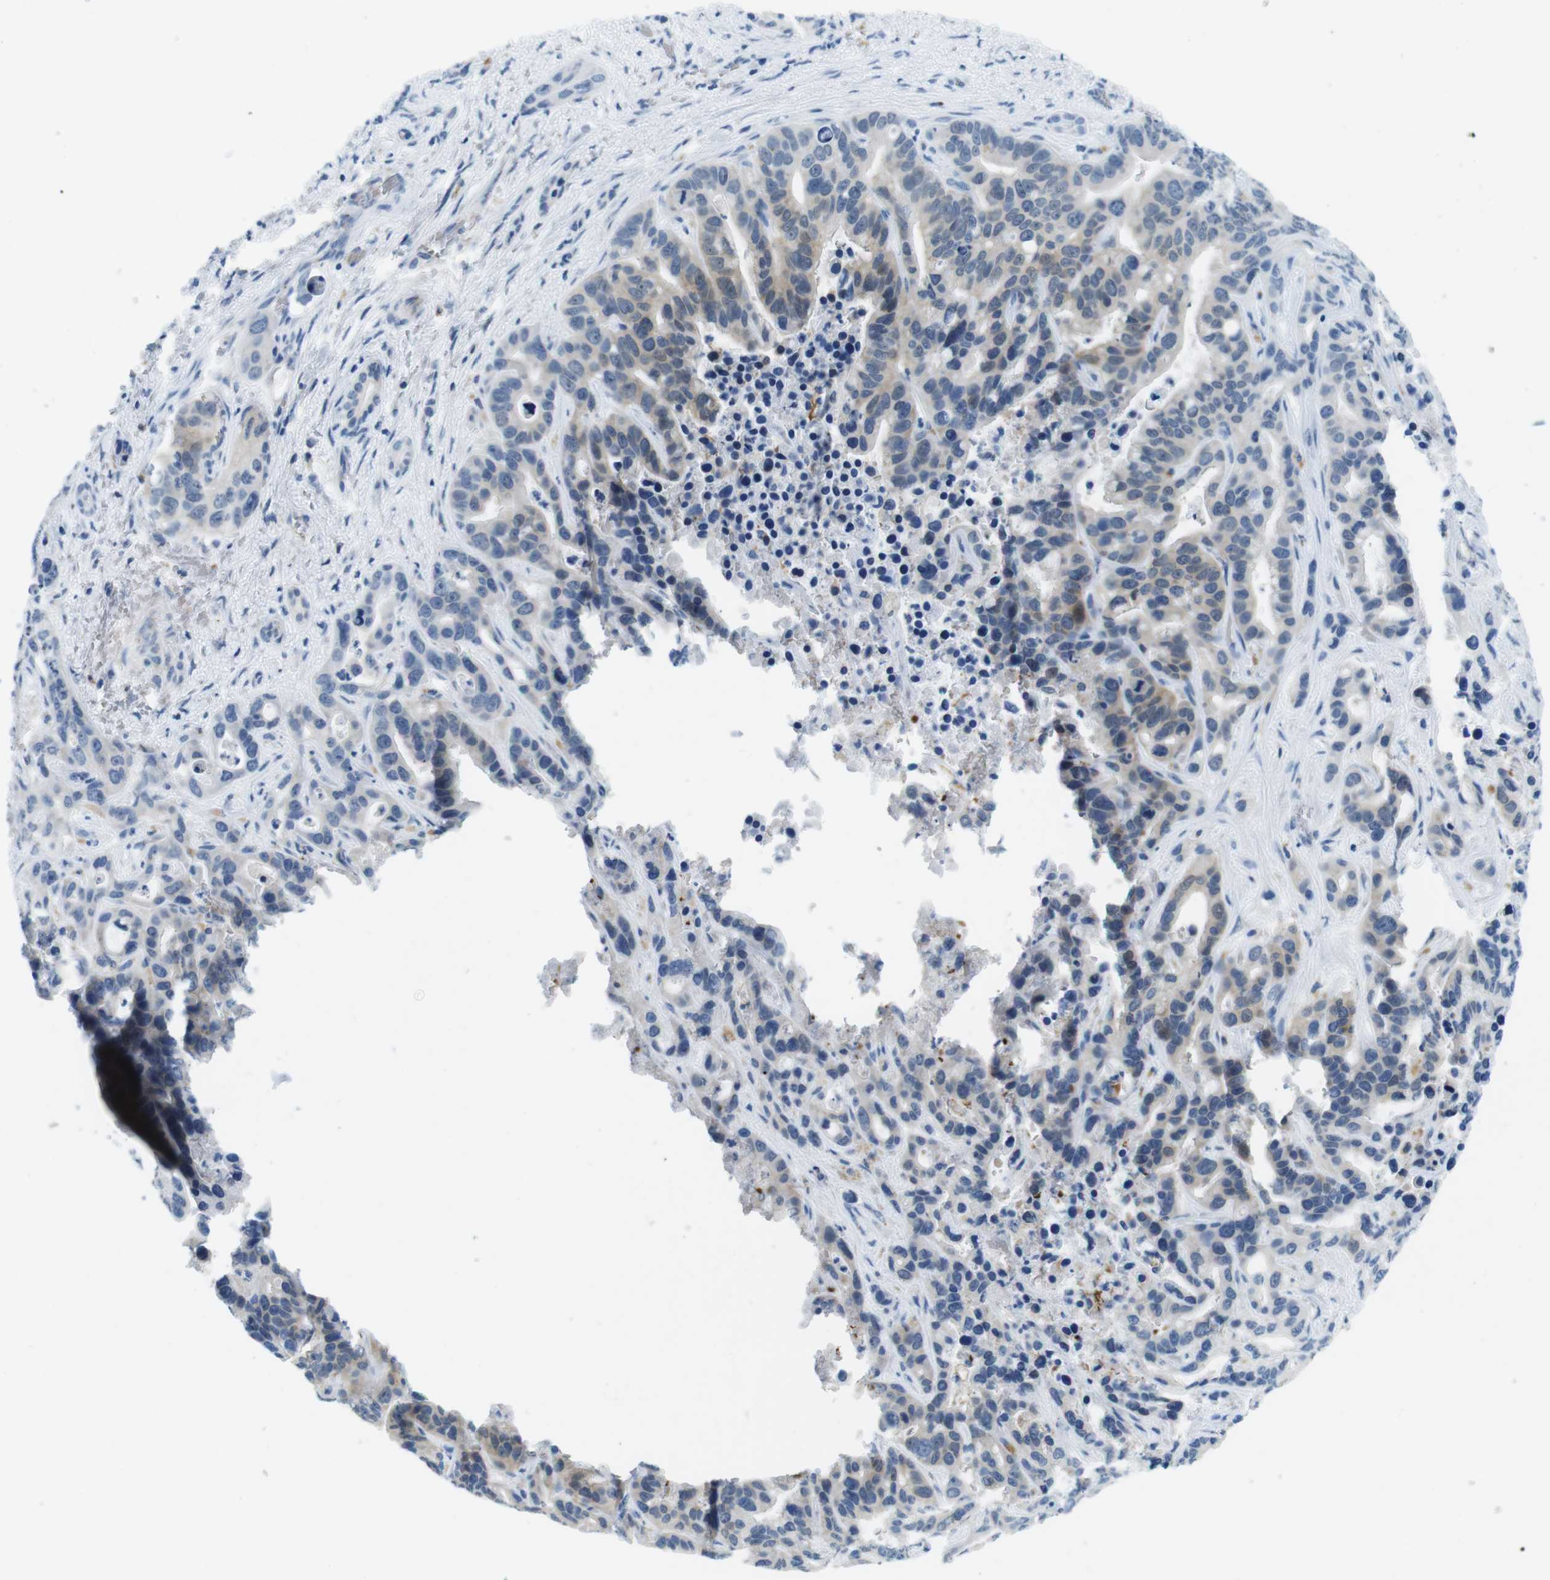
{"staining": {"intensity": "weak", "quantity": "<25%", "location": "cytoplasmic/membranous"}, "tissue": "liver cancer", "cell_type": "Tumor cells", "image_type": "cancer", "snomed": [{"axis": "morphology", "description": "Cholangiocarcinoma"}, {"axis": "topography", "description": "Liver"}], "caption": "Immunohistochemistry (IHC) image of neoplastic tissue: human cholangiocarcinoma (liver) stained with DAB (3,3'-diaminobenzidine) exhibits no significant protein staining in tumor cells.", "gene": "TFAP2C", "patient": {"sex": "female", "age": 65}}